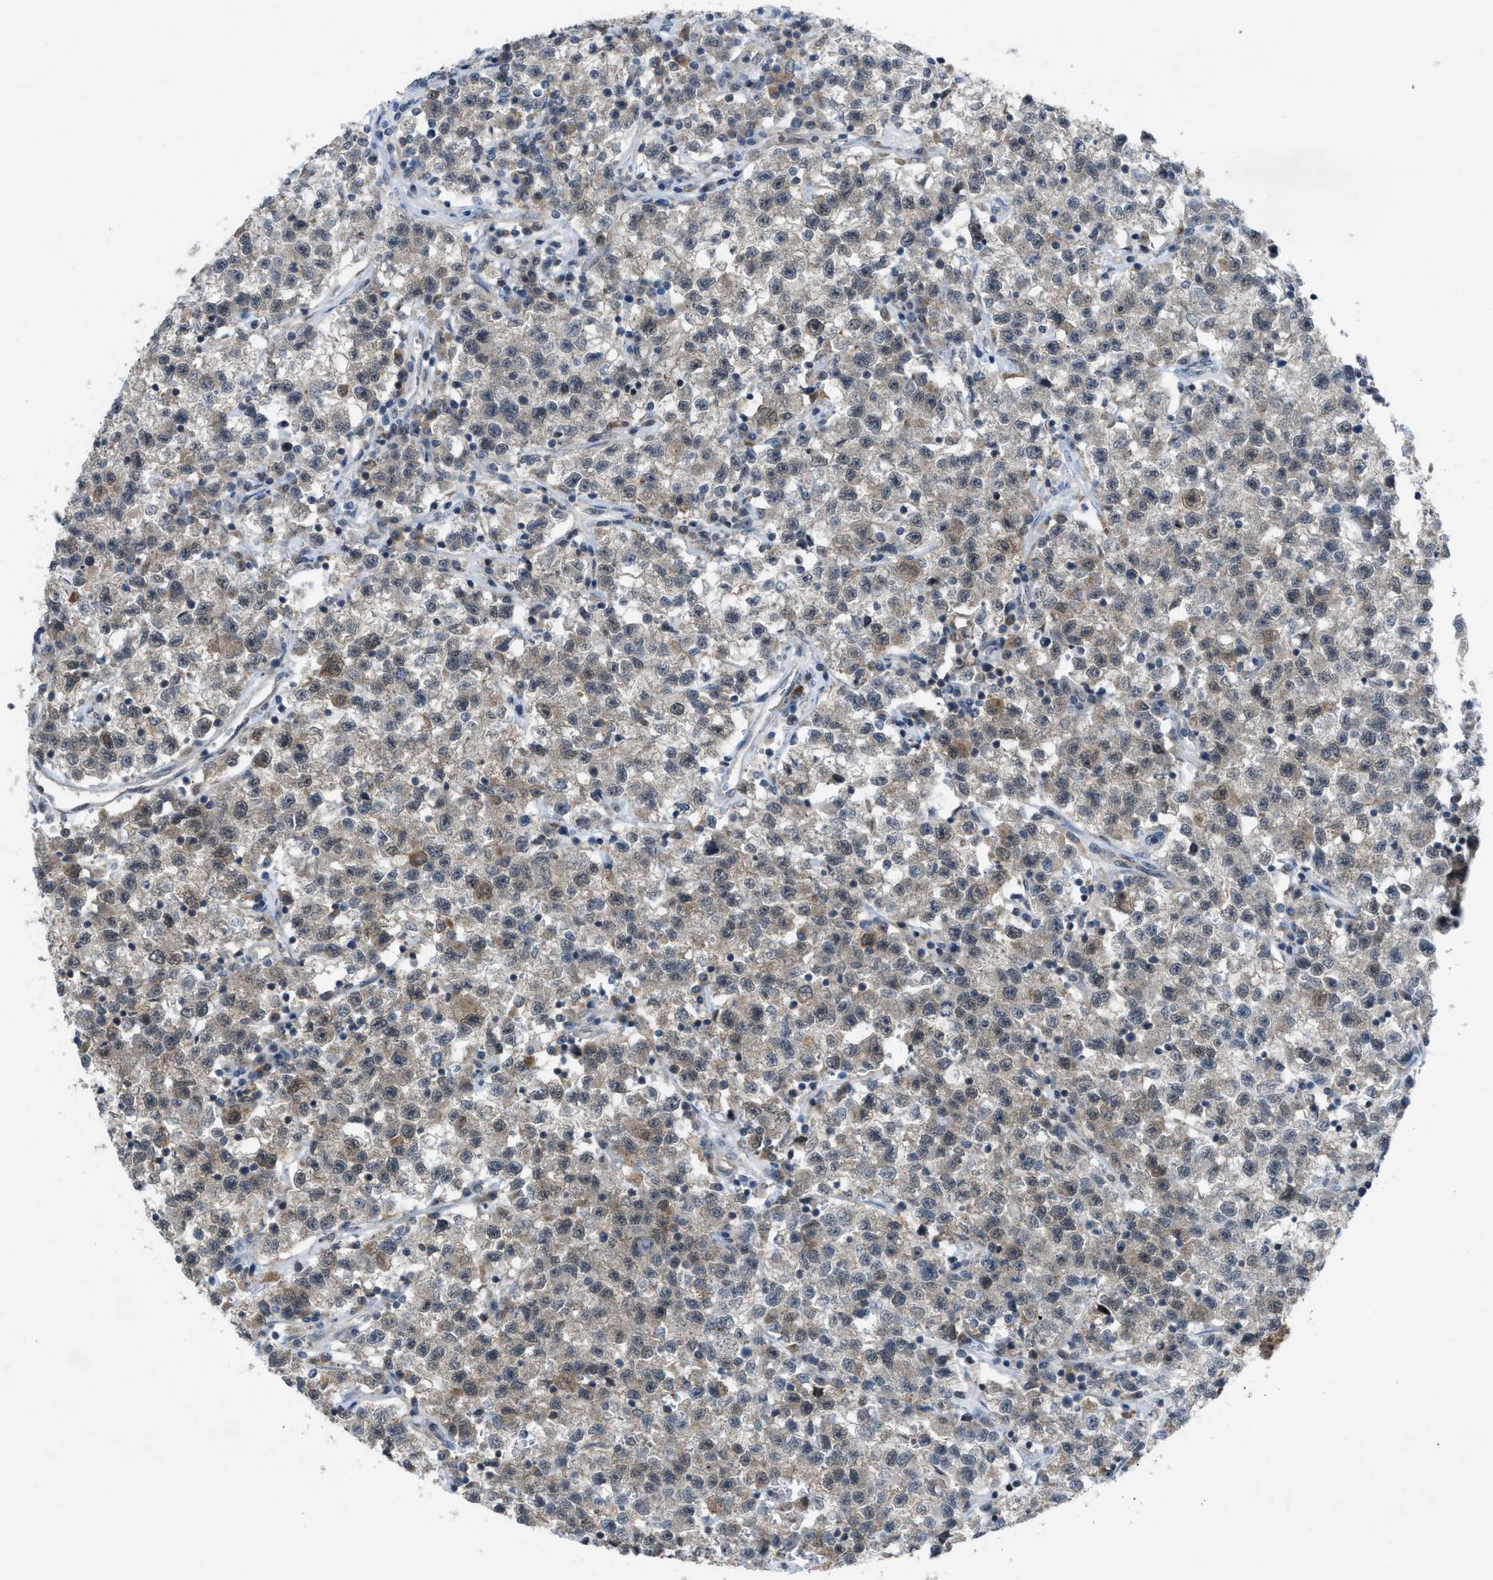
{"staining": {"intensity": "weak", "quantity": "<25%", "location": "cytoplasmic/membranous"}, "tissue": "testis cancer", "cell_type": "Tumor cells", "image_type": "cancer", "snomed": [{"axis": "morphology", "description": "Seminoma, NOS"}, {"axis": "topography", "description": "Testis"}], "caption": "Testis seminoma stained for a protein using IHC reveals no expression tumor cells.", "gene": "PLAA", "patient": {"sex": "male", "age": 22}}